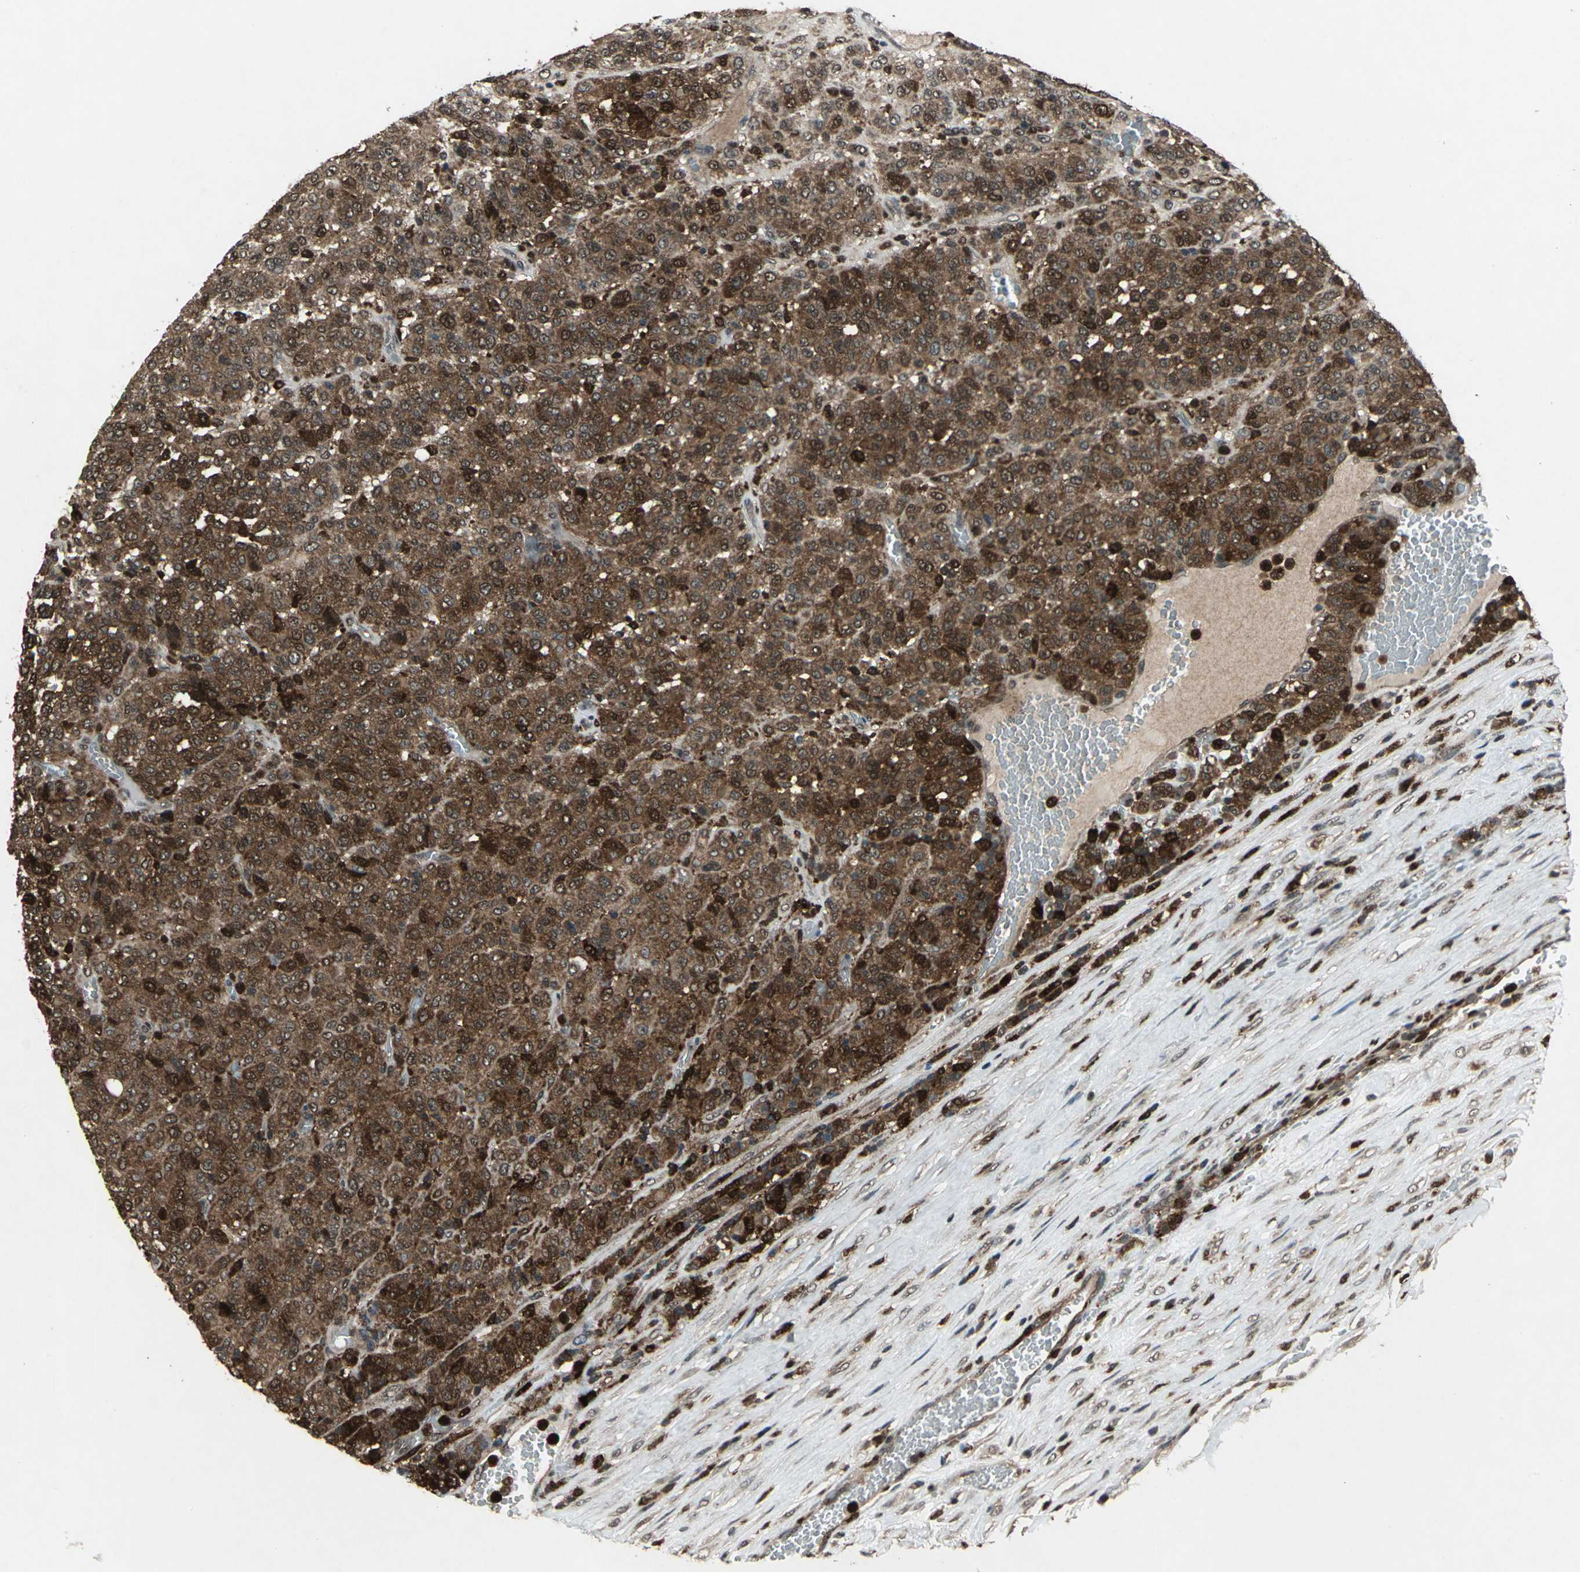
{"staining": {"intensity": "strong", "quantity": ">75%", "location": "cytoplasmic/membranous"}, "tissue": "melanoma", "cell_type": "Tumor cells", "image_type": "cancer", "snomed": [{"axis": "morphology", "description": "Malignant melanoma, Metastatic site"}, {"axis": "topography", "description": "Pancreas"}], "caption": "IHC of human malignant melanoma (metastatic site) shows high levels of strong cytoplasmic/membranous staining in approximately >75% of tumor cells. Immunohistochemistry (ihc) stains the protein in brown and the nuclei are stained blue.", "gene": "PYCARD", "patient": {"sex": "female", "age": 30}}